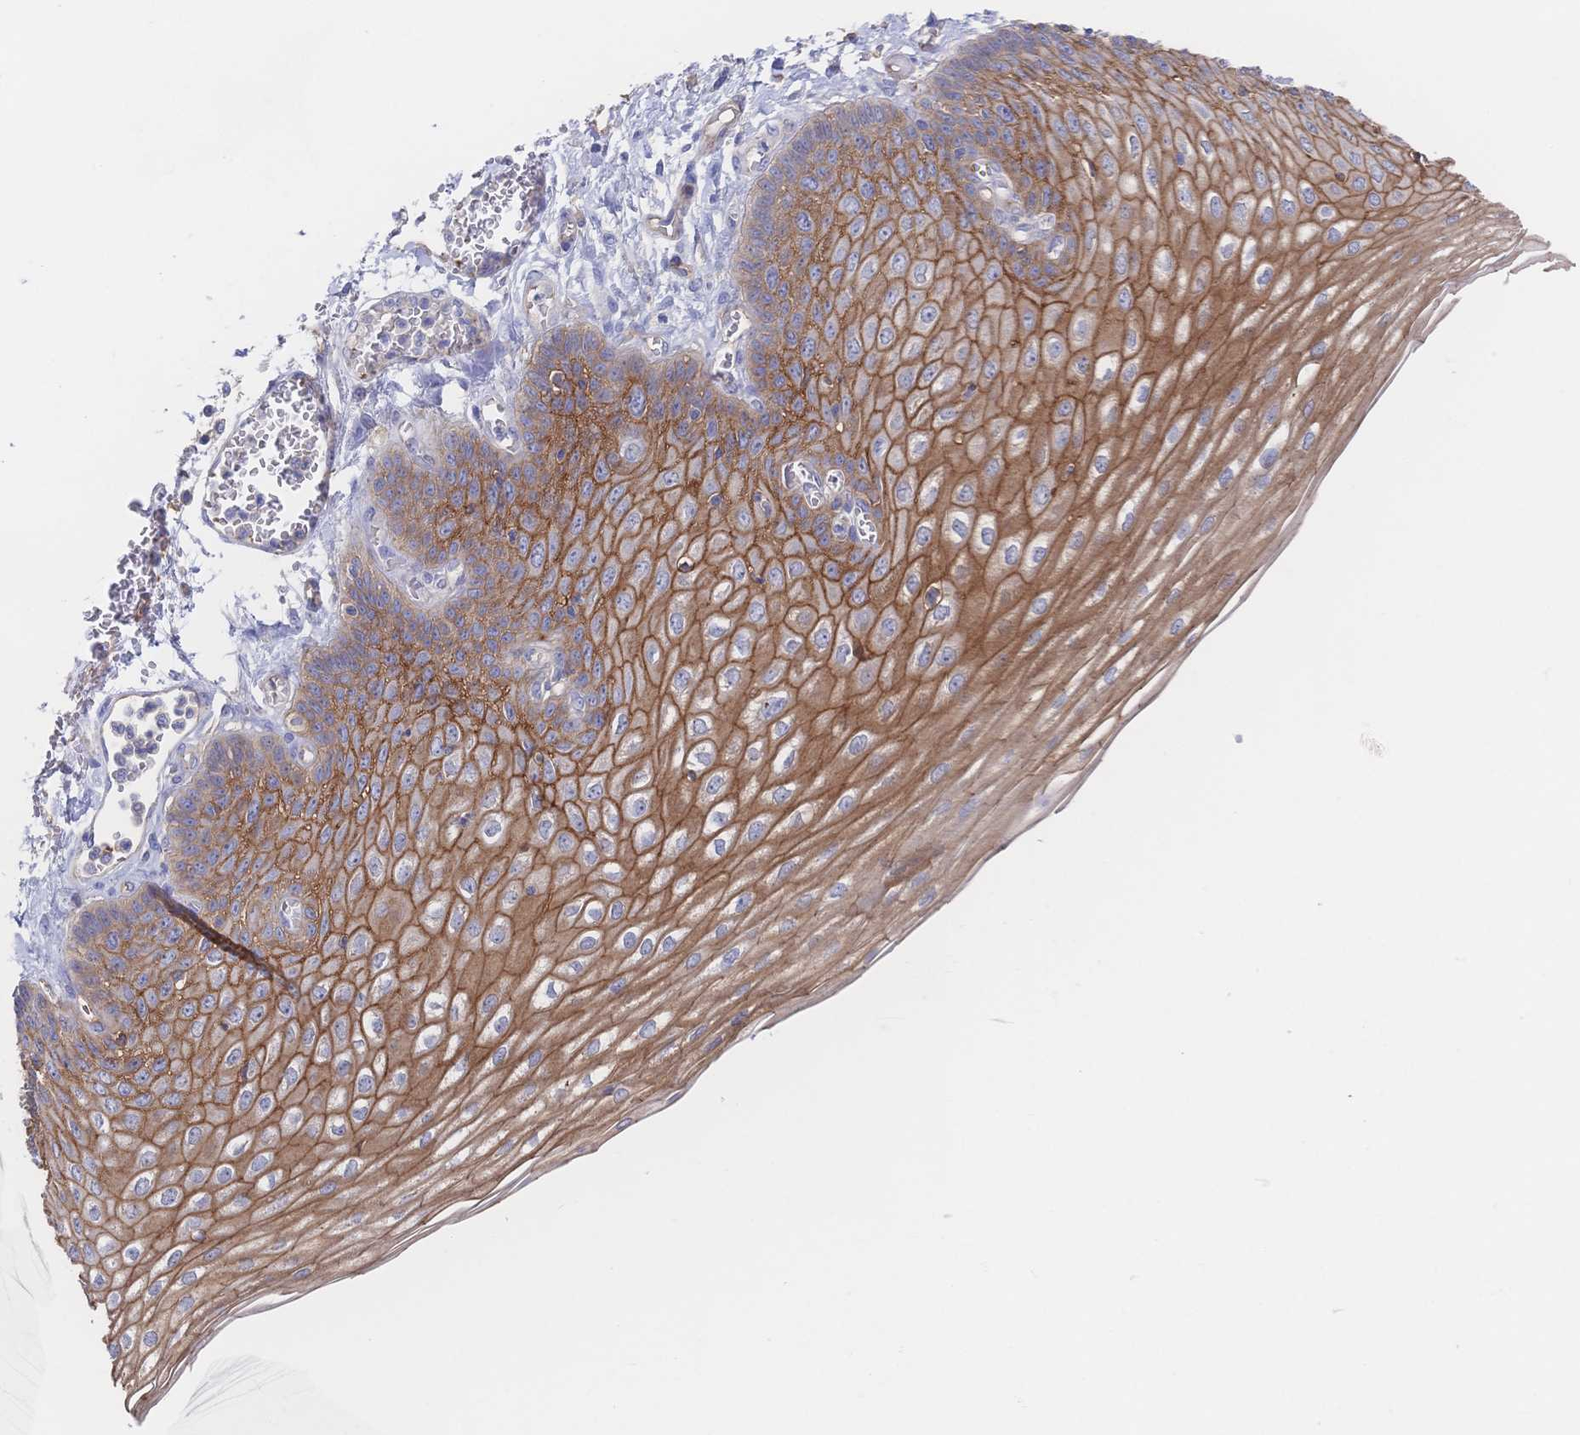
{"staining": {"intensity": "moderate", "quantity": ">75%", "location": "cytoplasmic/membranous"}, "tissue": "esophagus", "cell_type": "Squamous epithelial cells", "image_type": "normal", "snomed": [{"axis": "morphology", "description": "Normal tissue, NOS"}, {"axis": "morphology", "description": "Adenocarcinoma, NOS"}, {"axis": "topography", "description": "Esophagus"}], "caption": "Human esophagus stained with a brown dye shows moderate cytoplasmic/membranous positive positivity in approximately >75% of squamous epithelial cells.", "gene": "F11R", "patient": {"sex": "male", "age": 81}}